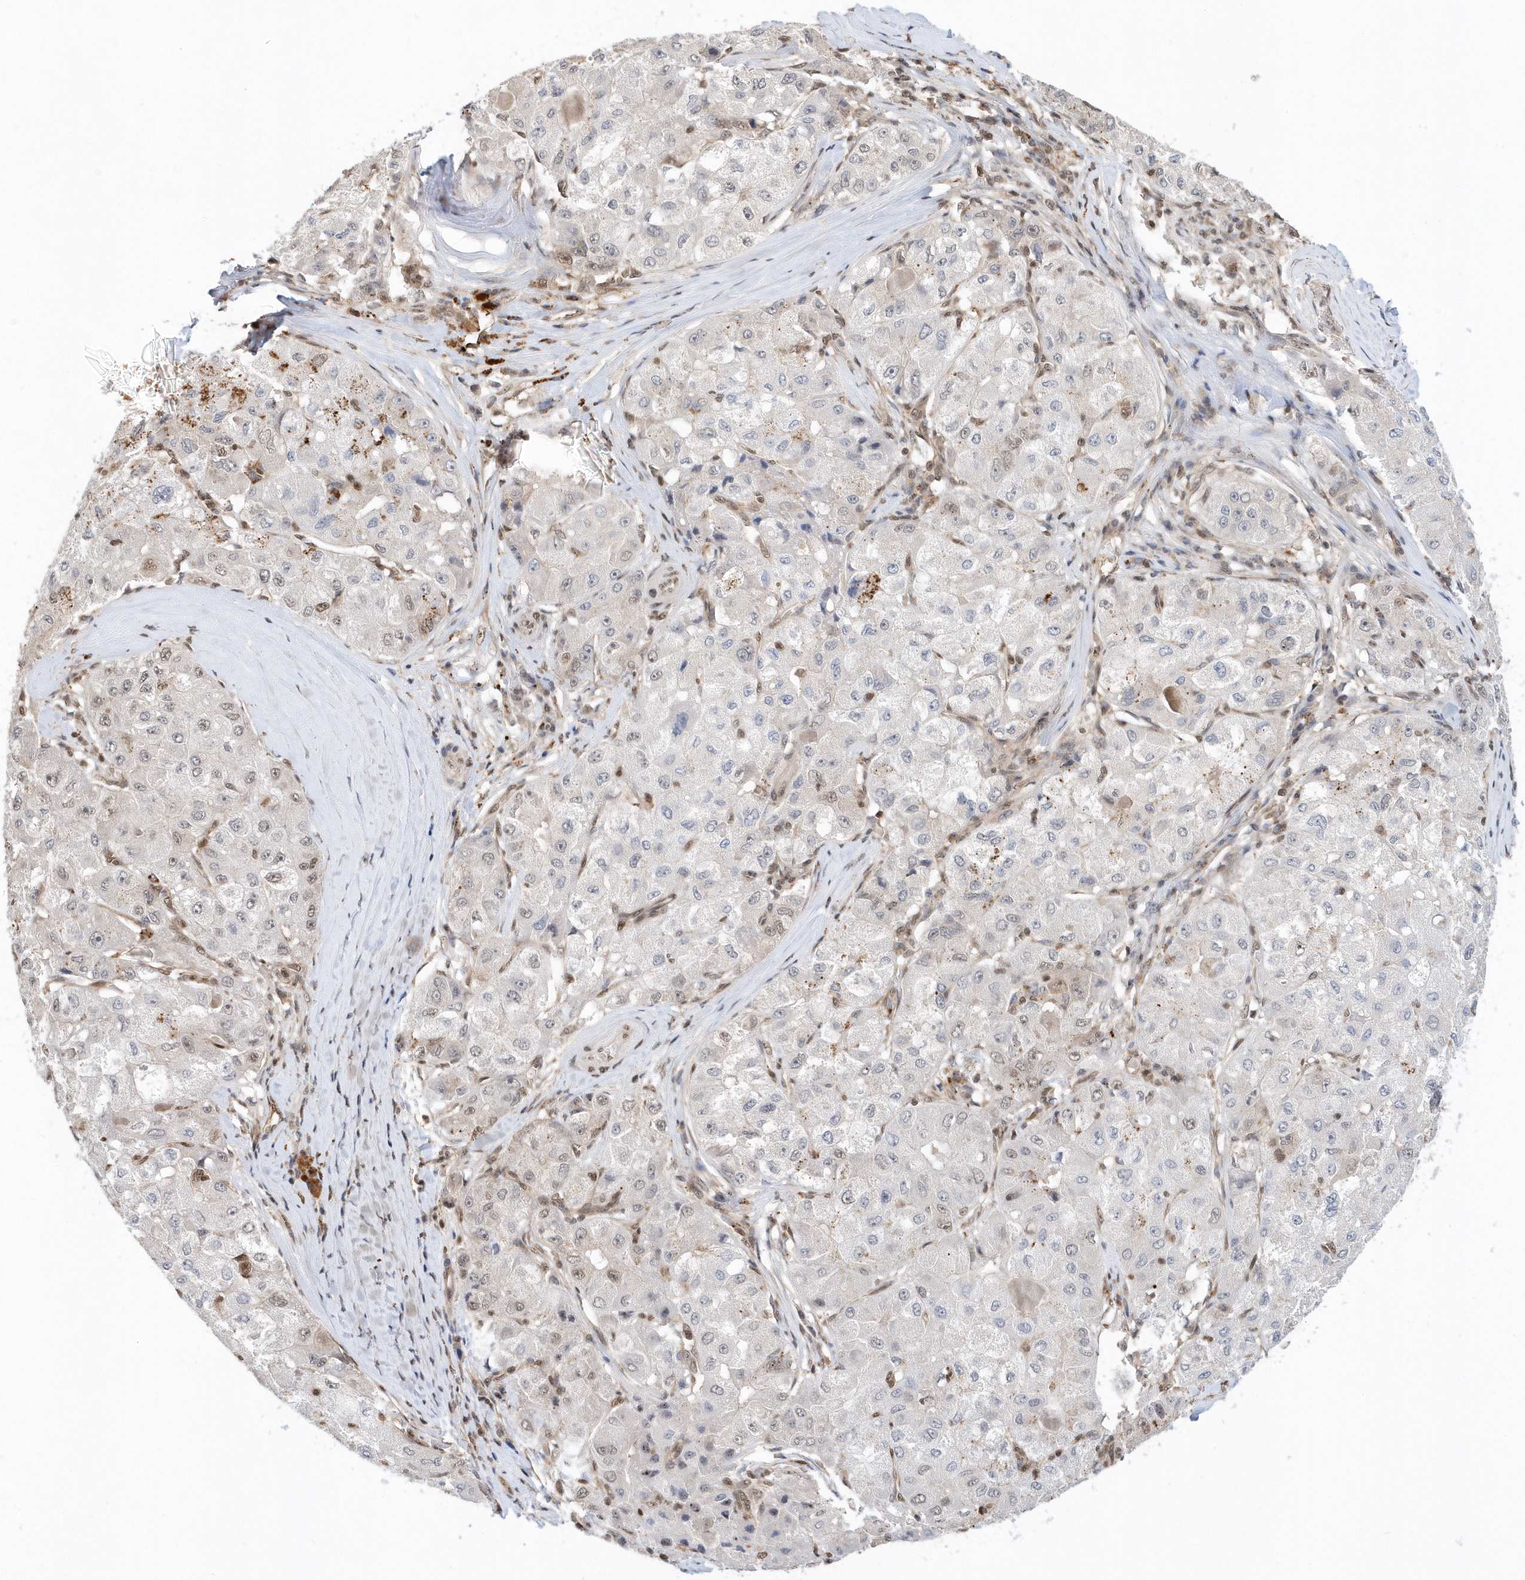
{"staining": {"intensity": "negative", "quantity": "none", "location": "none"}, "tissue": "liver cancer", "cell_type": "Tumor cells", "image_type": "cancer", "snomed": [{"axis": "morphology", "description": "Carcinoma, Hepatocellular, NOS"}, {"axis": "topography", "description": "Liver"}], "caption": "Immunohistochemistry (IHC) of human liver cancer reveals no positivity in tumor cells. (Stains: DAB (3,3'-diaminobenzidine) immunohistochemistry with hematoxylin counter stain, Microscopy: brightfield microscopy at high magnification).", "gene": "SUMO2", "patient": {"sex": "male", "age": 80}}